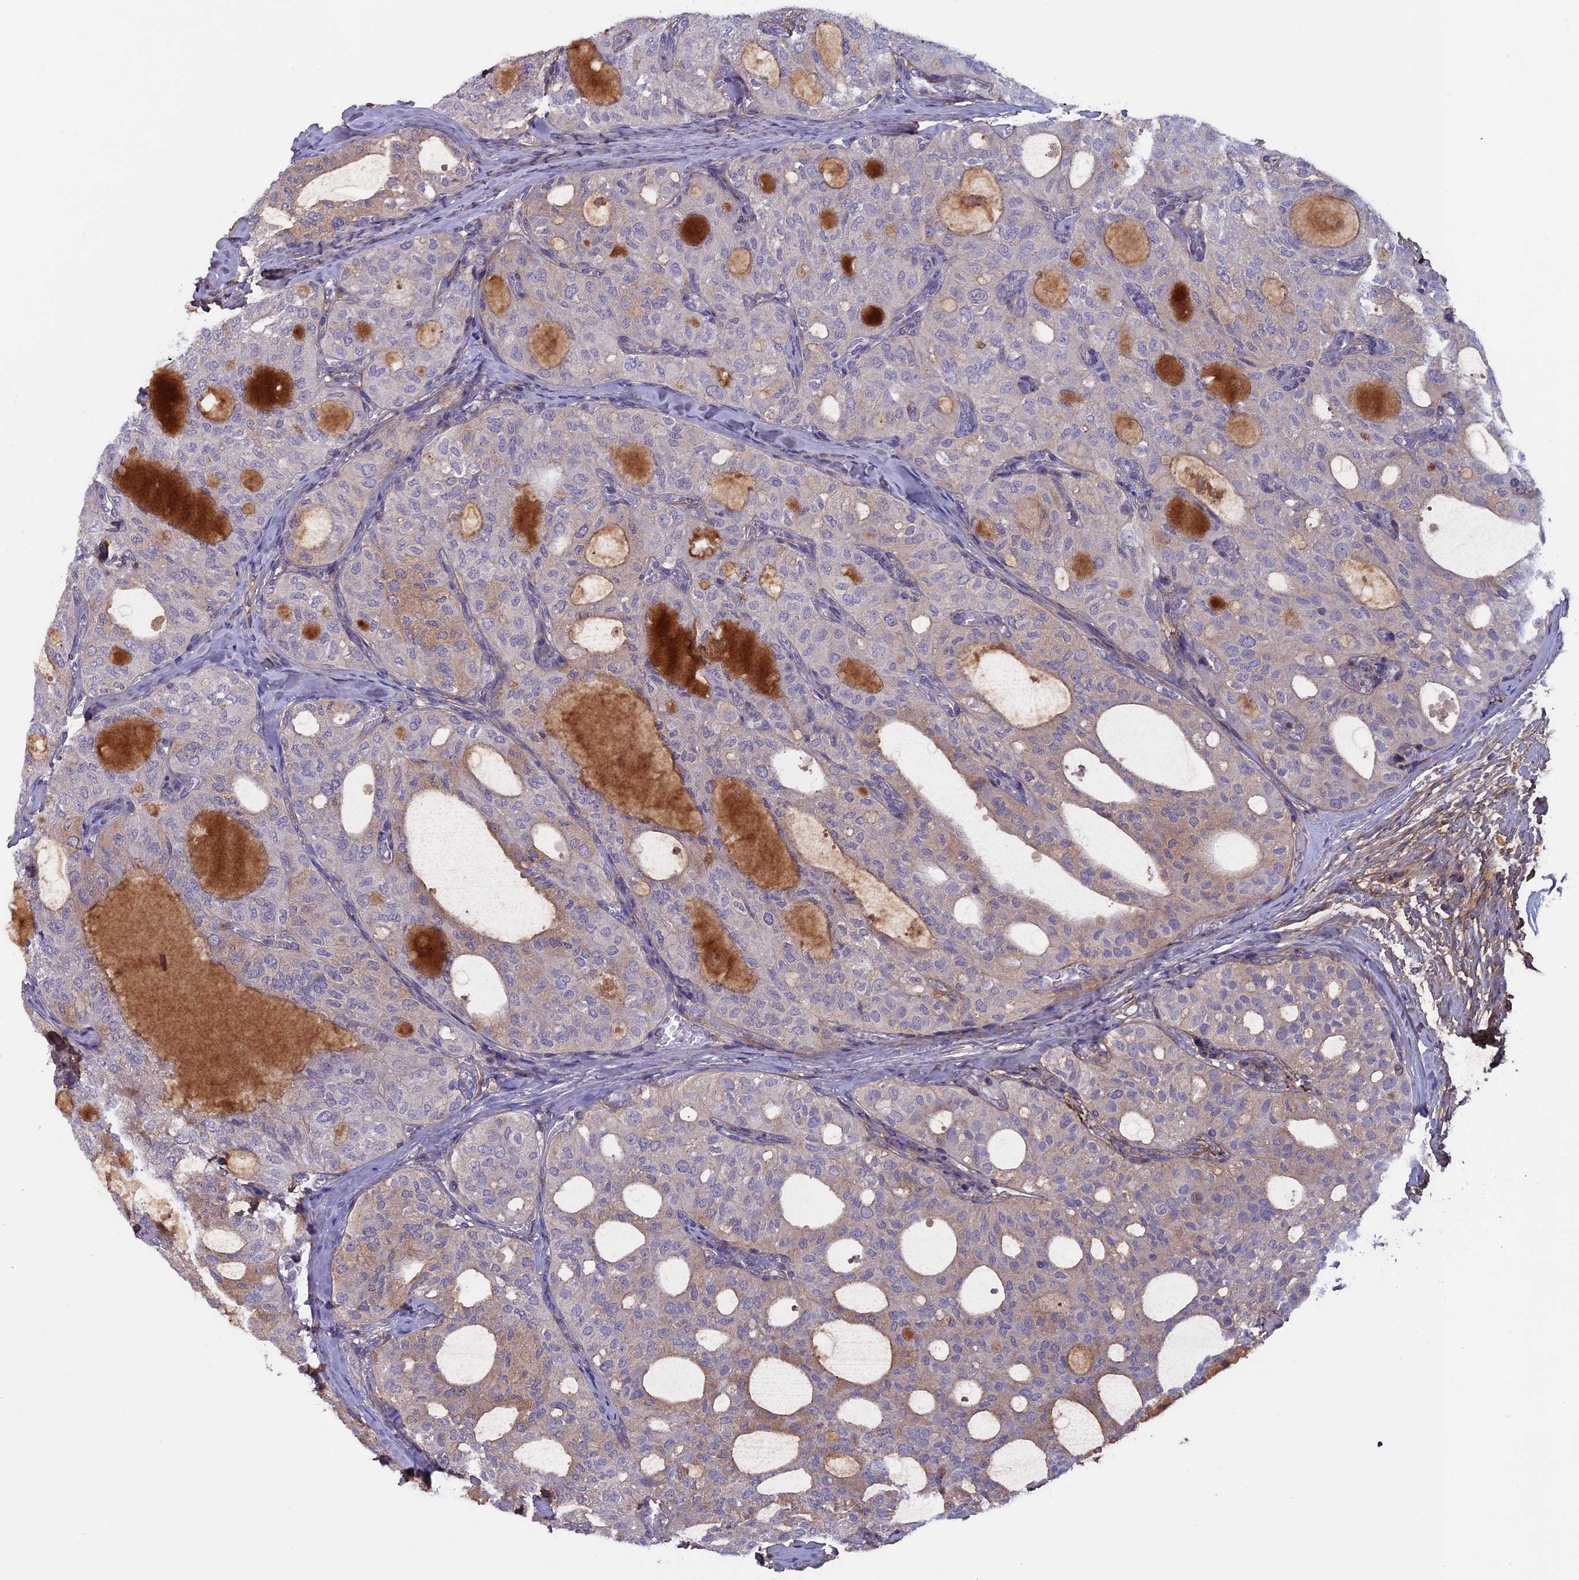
{"staining": {"intensity": "negative", "quantity": "none", "location": "none"}, "tissue": "thyroid cancer", "cell_type": "Tumor cells", "image_type": "cancer", "snomed": [{"axis": "morphology", "description": "Follicular adenoma carcinoma, NOS"}, {"axis": "topography", "description": "Thyroid gland"}], "caption": "High power microscopy micrograph of an IHC micrograph of thyroid cancer, revealing no significant positivity in tumor cells.", "gene": "COL4A3", "patient": {"sex": "male", "age": 75}}